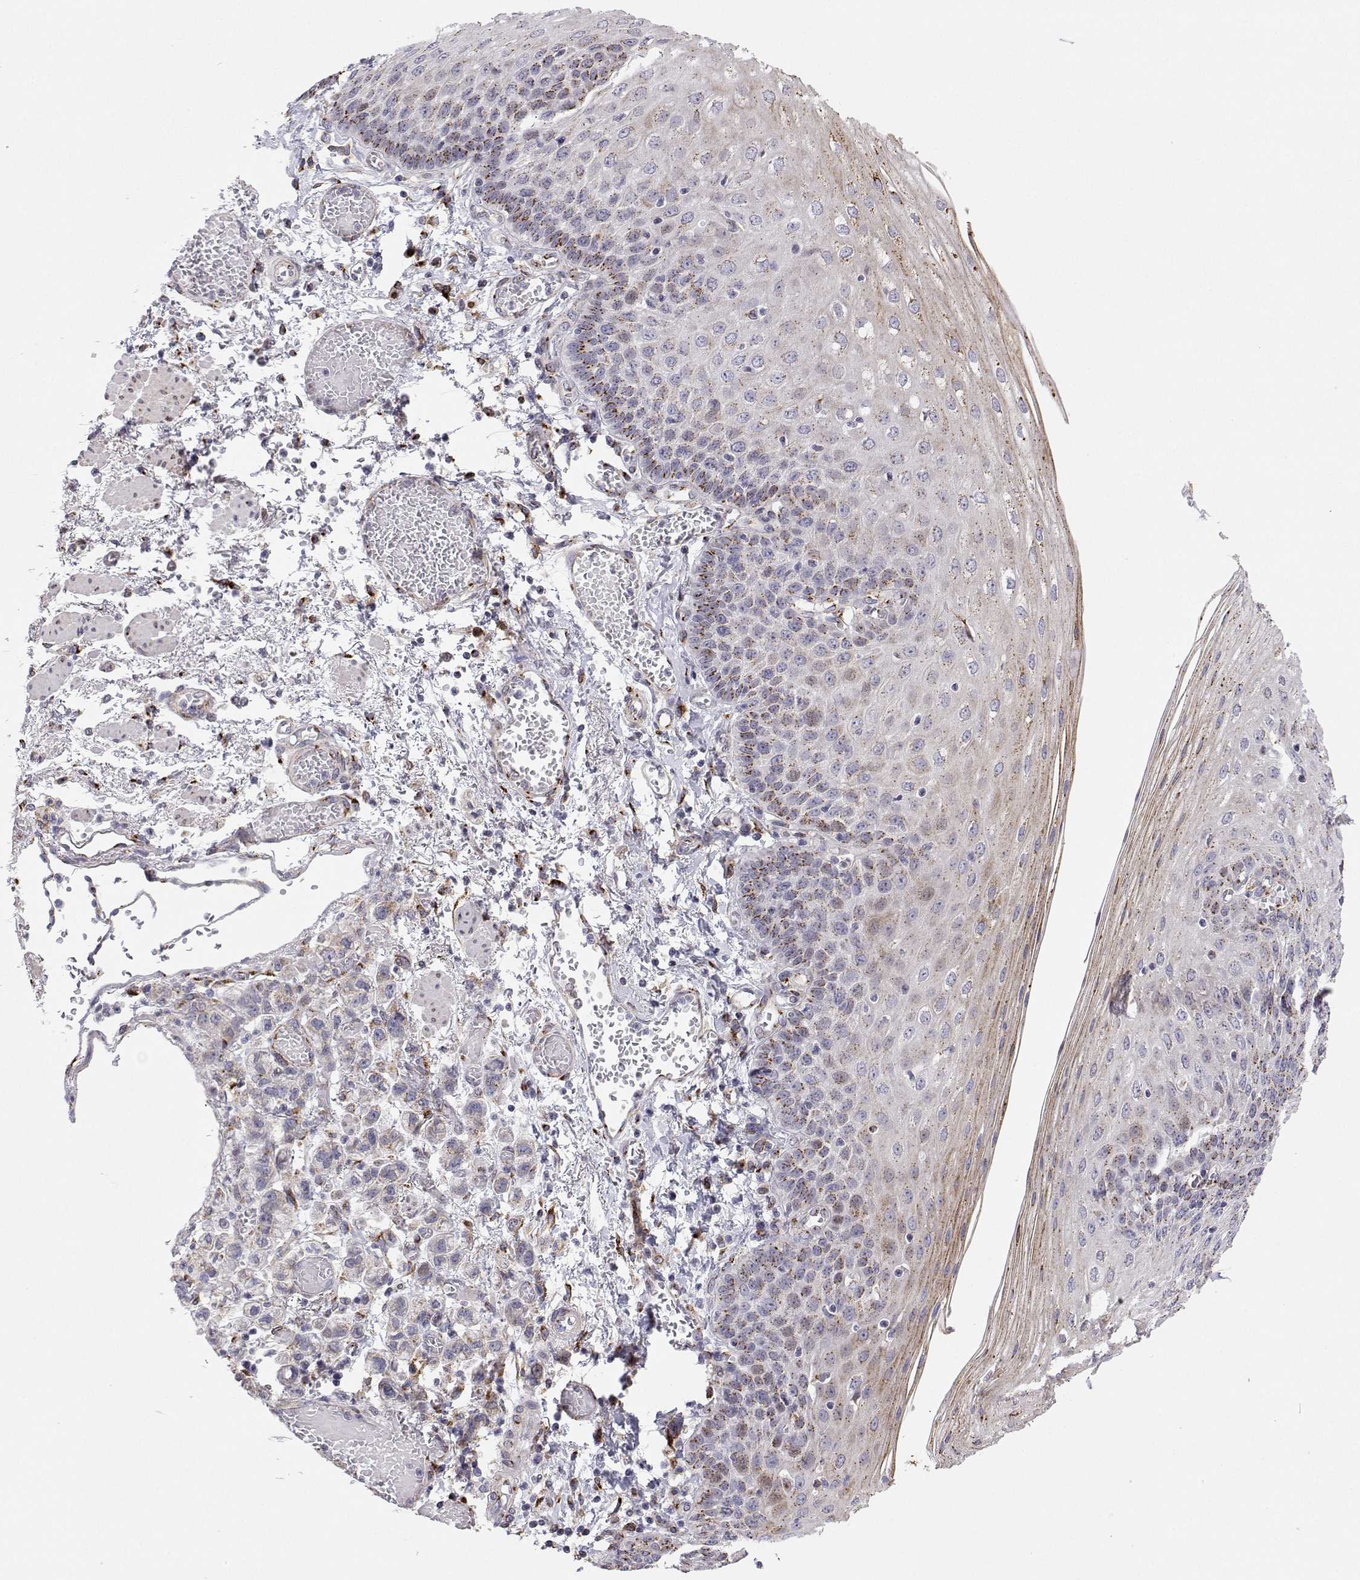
{"staining": {"intensity": "weak", "quantity": "25%-75%", "location": "cytoplasmic/membranous"}, "tissue": "esophagus", "cell_type": "Squamous epithelial cells", "image_type": "normal", "snomed": [{"axis": "morphology", "description": "Normal tissue, NOS"}, {"axis": "morphology", "description": "Adenocarcinoma, NOS"}, {"axis": "topography", "description": "Esophagus"}], "caption": "Esophagus stained with DAB immunohistochemistry (IHC) displays low levels of weak cytoplasmic/membranous staining in approximately 25%-75% of squamous epithelial cells. (IHC, brightfield microscopy, high magnification).", "gene": "STARD13", "patient": {"sex": "male", "age": 81}}